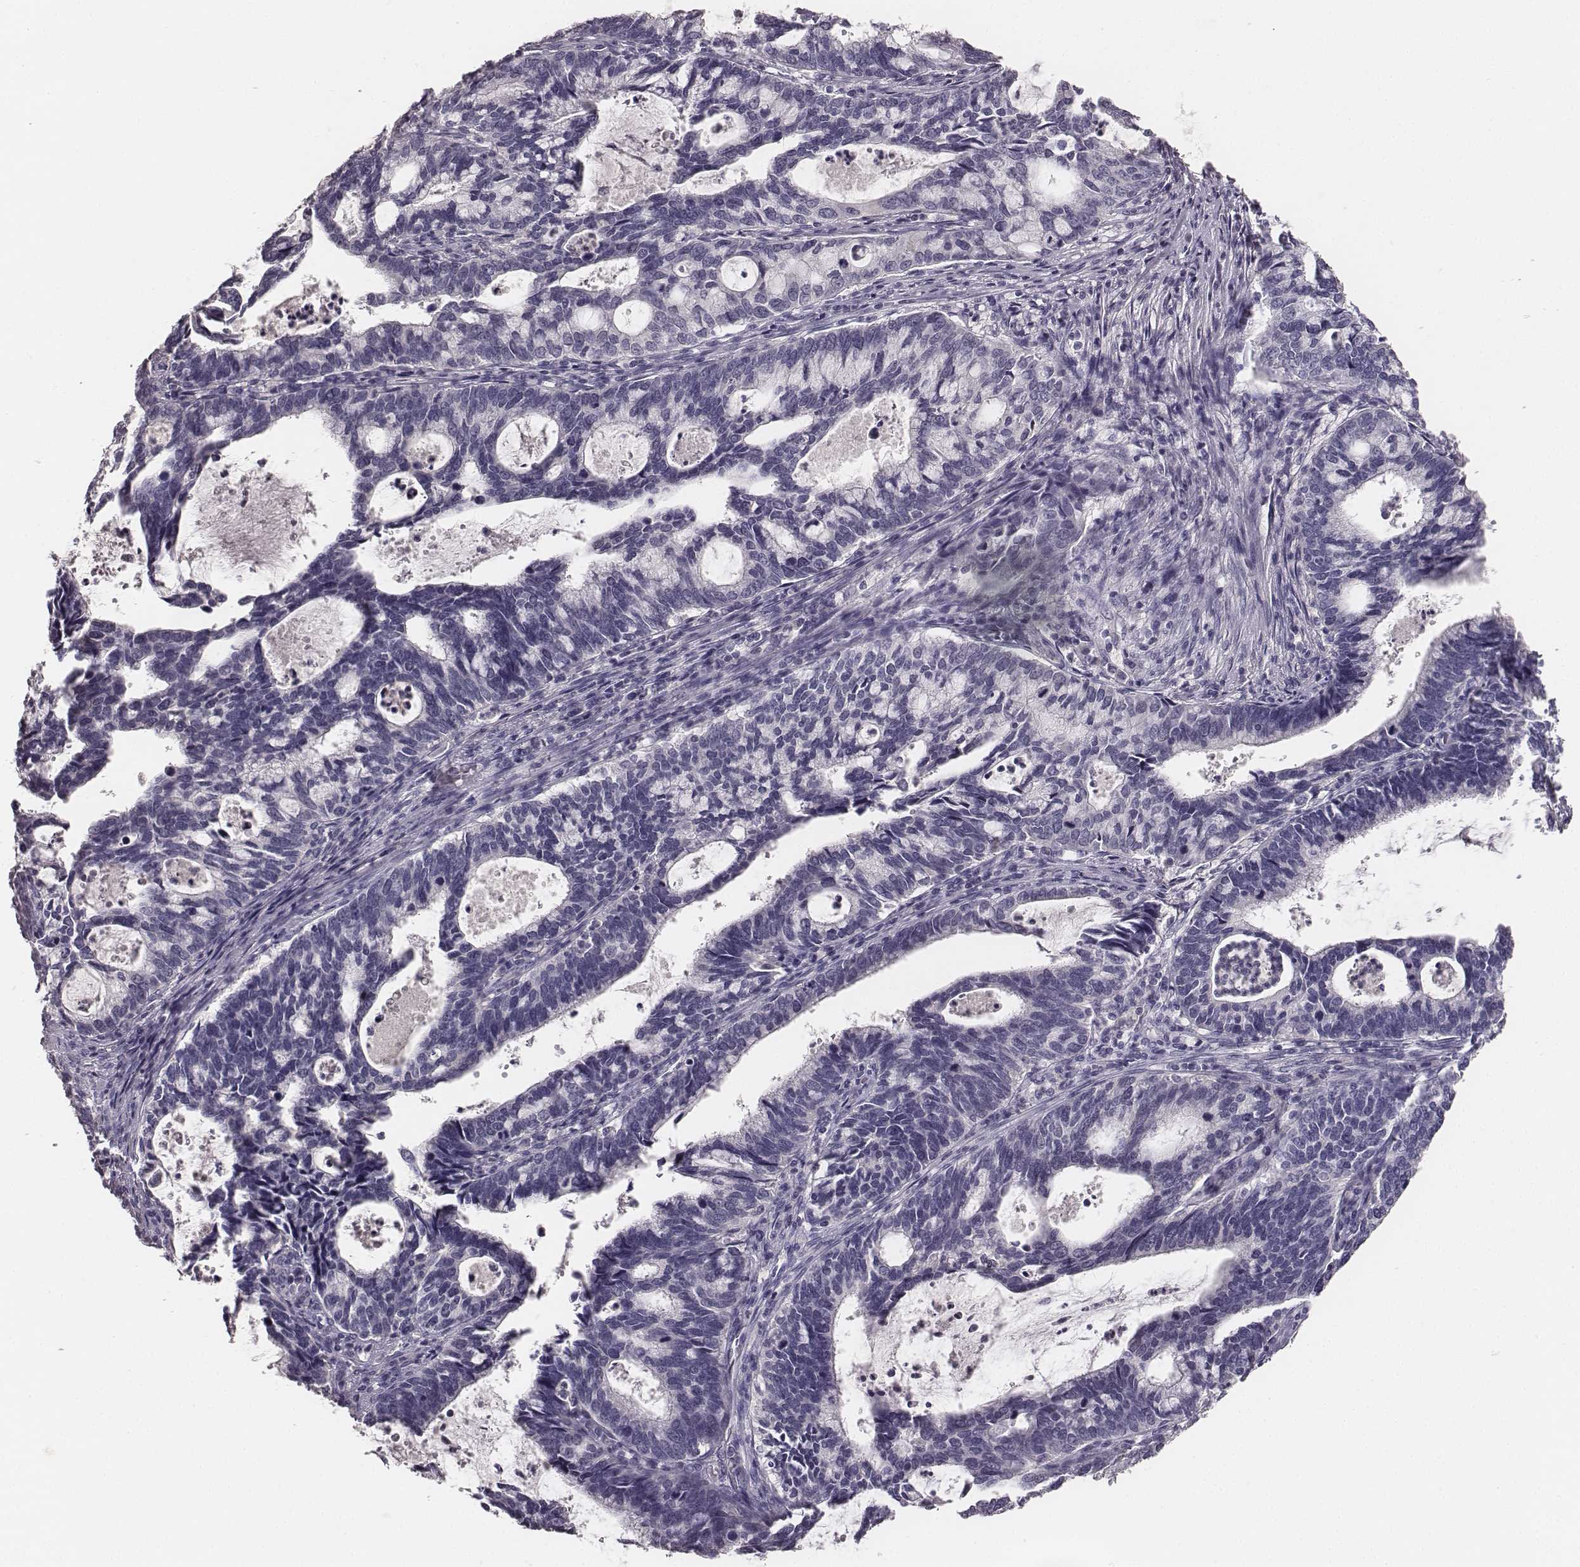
{"staining": {"intensity": "negative", "quantity": "none", "location": "none"}, "tissue": "cervical cancer", "cell_type": "Tumor cells", "image_type": "cancer", "snomed": [{"axis": "morphology", "description": "Adenocarcinoma, NOS"}, {"axis": "topography", "description": "Cervix"}], "caption": "DAB immunohistochemical staining of human cervical cancer (adenocarcinoma) exhibits no significant staining in tumor cells.", "gene": "MYH6", "patient": {"sex": "female", "age": 42}}